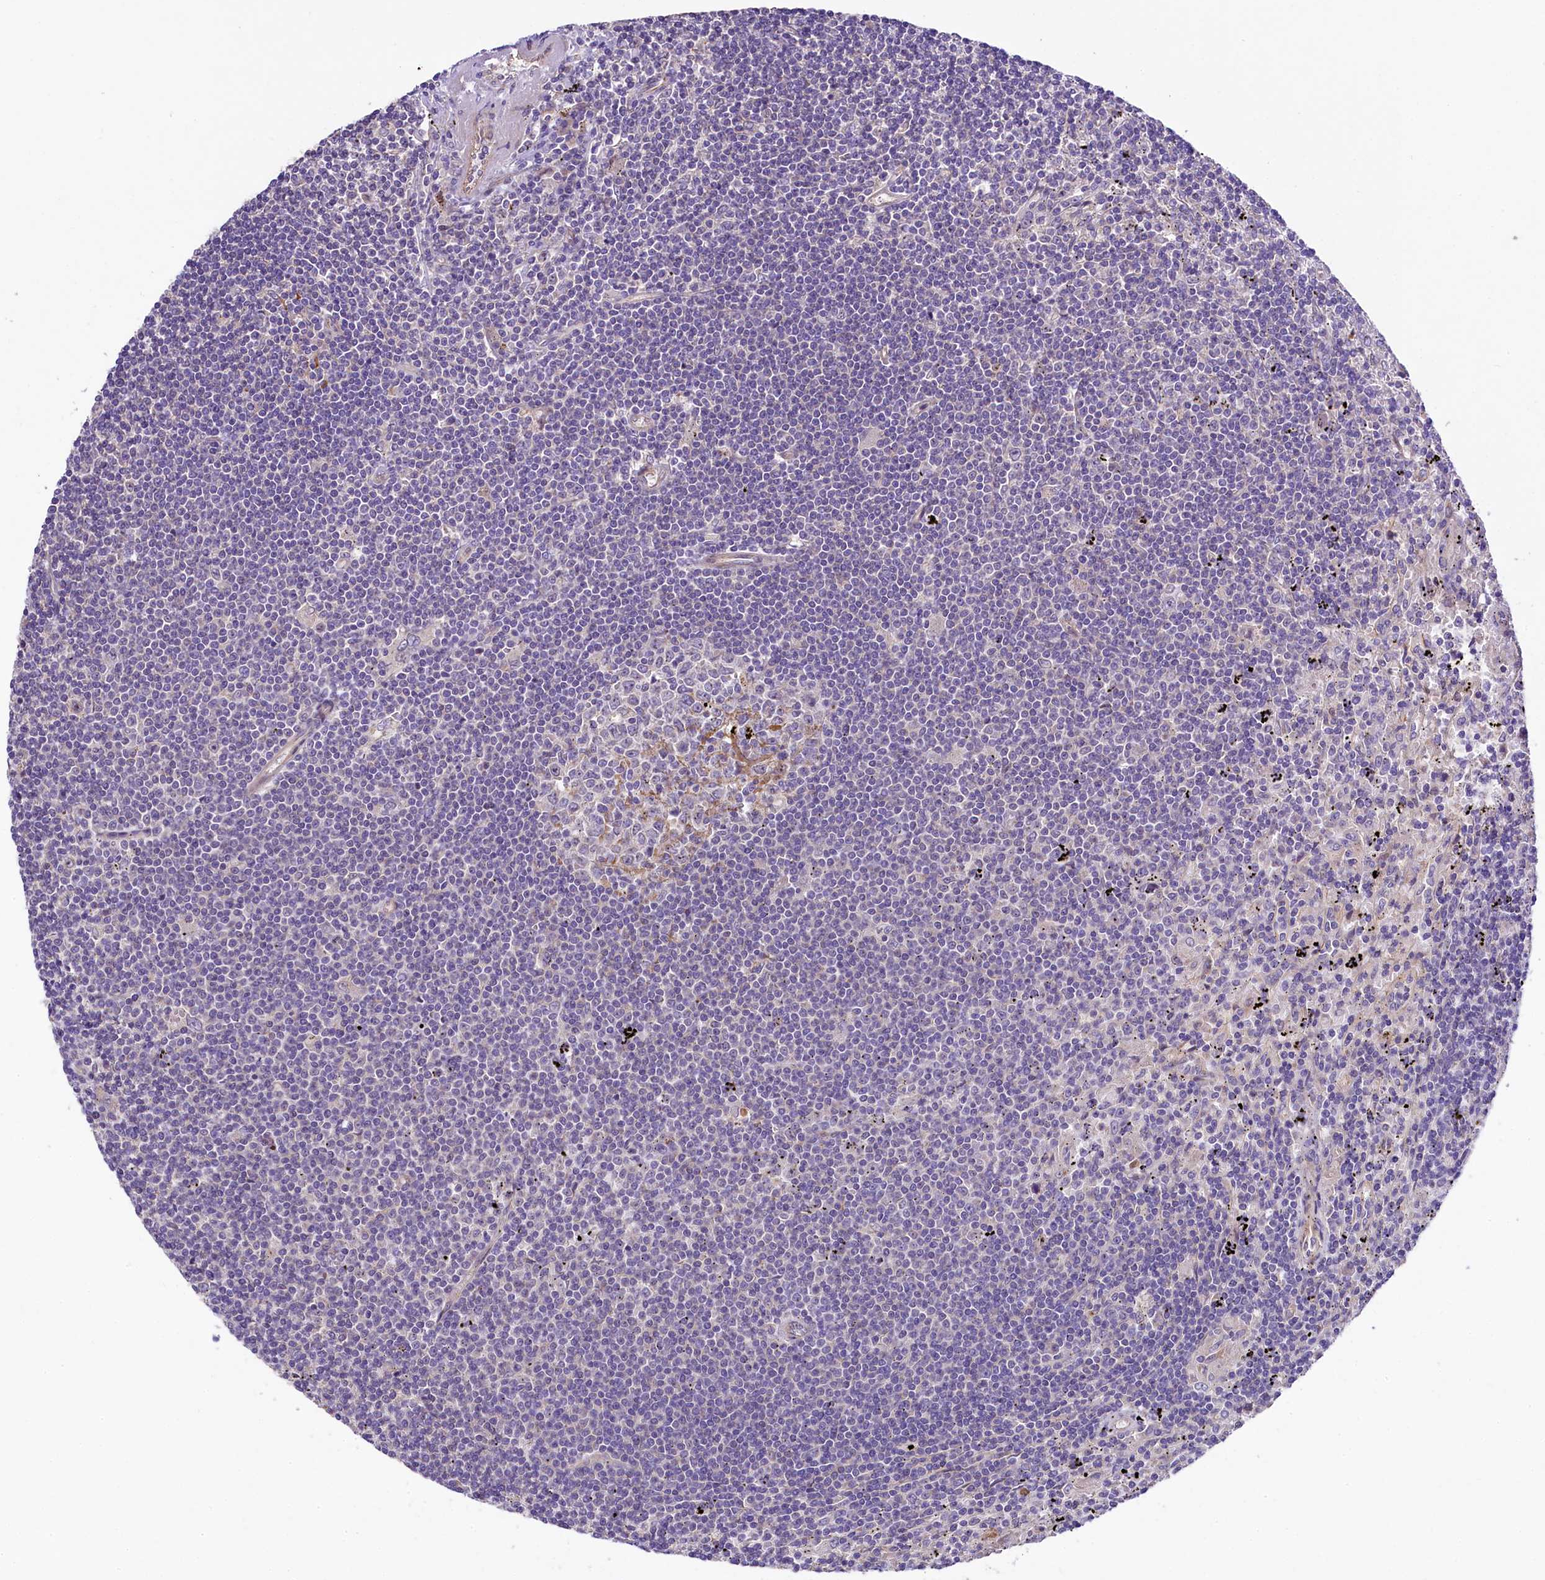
{"staining": {"intensity": "negative", "quantity": "none", "location": "none"}, "tissue": "lymphoma", "cell_type": "Tumor cells", "image_type": "cancer", "snomed": [{"axis": "morphology", "description": "Malignant lymphoma, non-Hodgkin's type, Low grade"}, {"axis": "topography", "description": "Spleen"}], "caption": "The histopathology image reveals no staining of tumor cells in malignant lymphoma, non-Hodgkin's type (low-grade).", "gene": "UBXN6", "patient": {"sex": "male", "age": 76}}